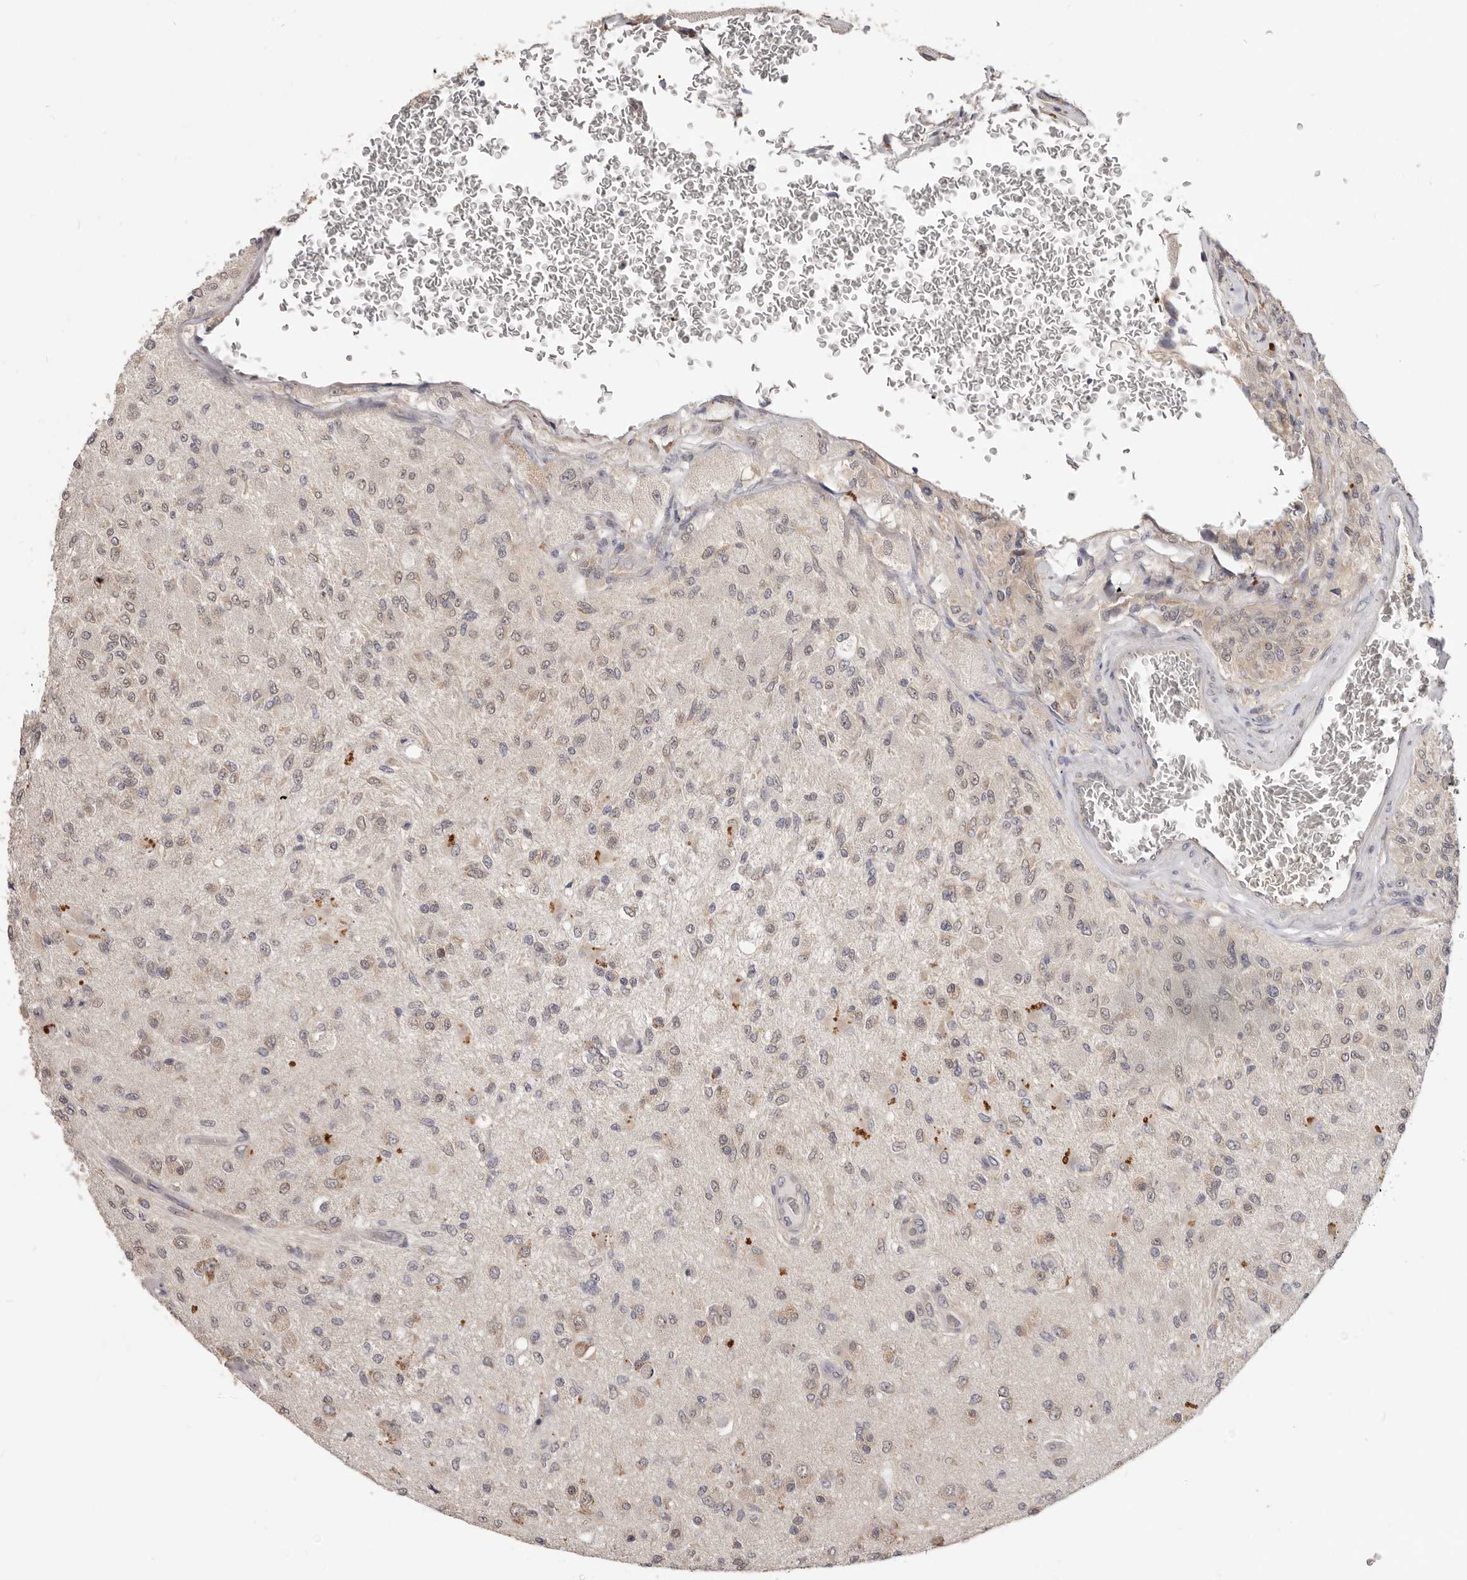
{"staining": {"intensity": "weak", "quantity": "25%-75%", "location": "nuclear"}, "tissue": "glioma", "cell_type": "Tumor cells", "image_type": "cancer", "snomed": [{"axis": "morphology", "description": "Normal tissue, NOS"}, {"axis": "morphology", "description": "Glioma, malignant, High grade"}, {"axis": "topography", "description": "Cerebral cortex"}], "caption": "Malignant glioma (high-grade) tissue reveals weak nuclear expression in approximately 25%-75% of tumor cells", "gene": "WDR77", "patient": {"sex": "male", "age": 77}}